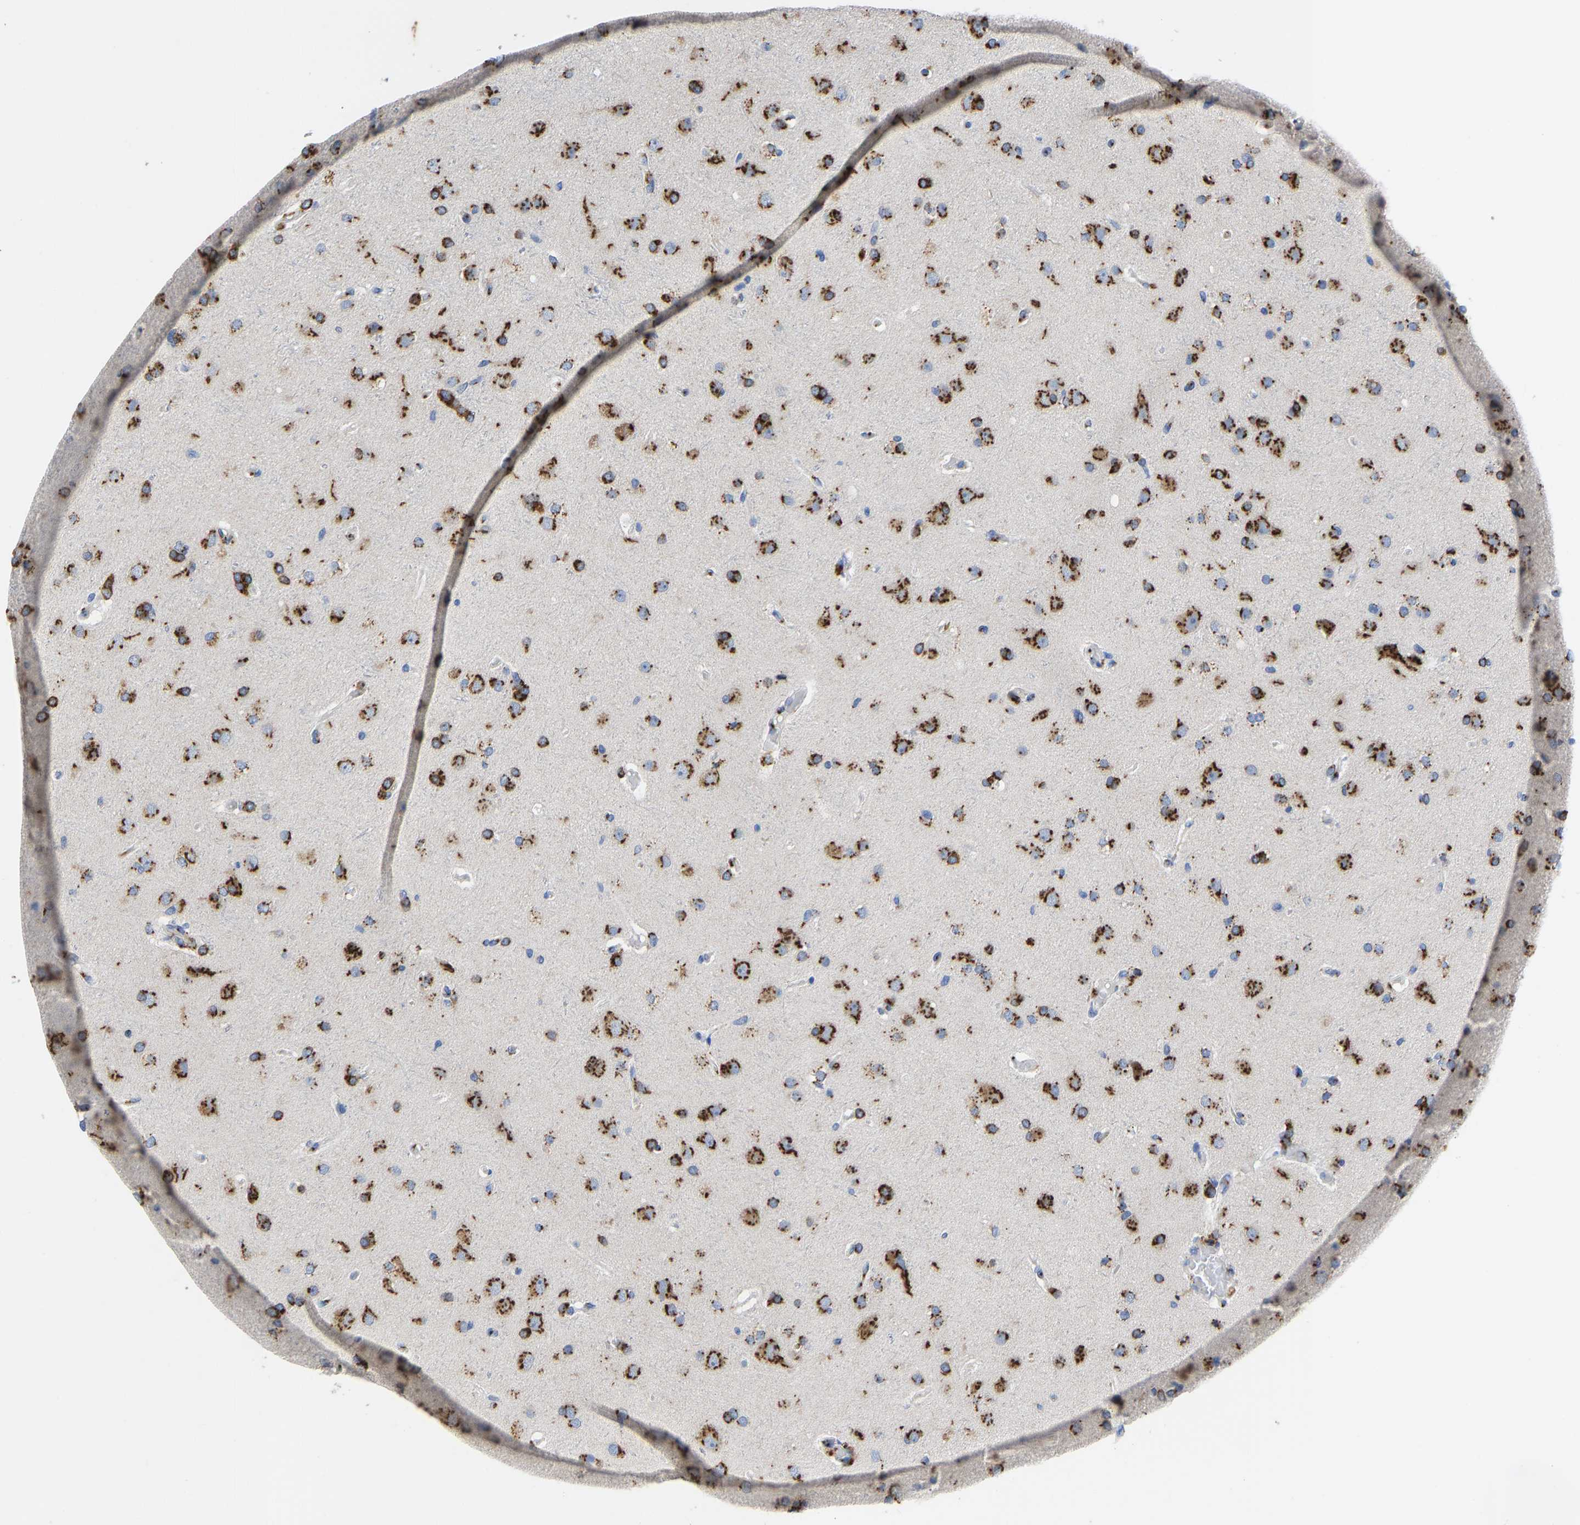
{"staining": {"intensity": "strong", "quantity": ">75%", "location": "cytoplasmic/membranous"}, "tissue": "glioma", "cell_type": "Tumor cells", "image_type": "cancer", "snomed": [{"axis": "morphology", "description": "Glioma, malignant, High grade"}, {"axis": "topography", "description": "Brain"}], "caption": "This photomicrograph demonstrates IHC staining of high-grade glioma (malignant), with high strong cytoplasmic/membranous positivity in approximately >75% of tumor cells.", "gene": "TMEM87A", "patient": {"sex": "female", "age": 58}}